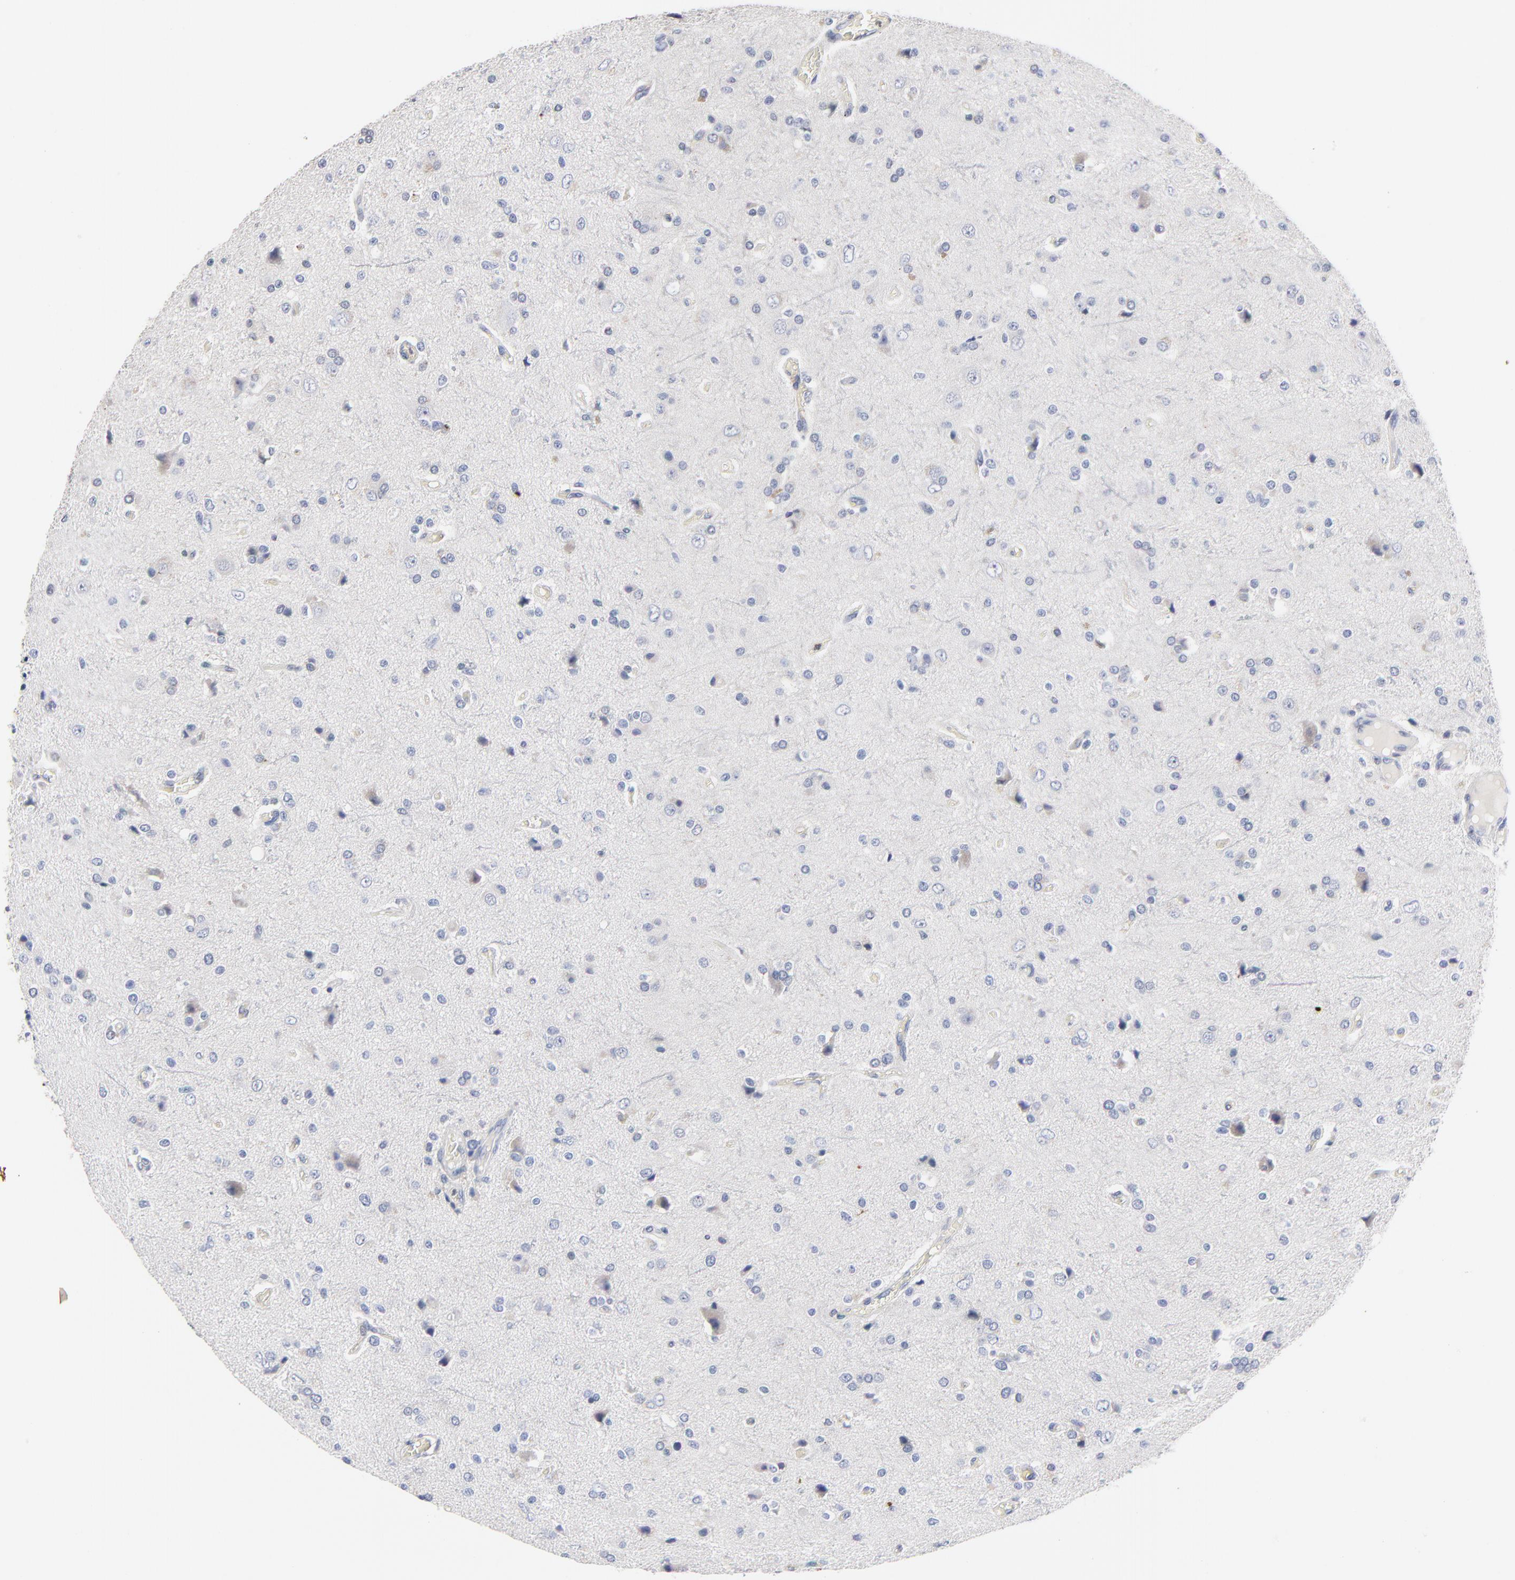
{"staining": {"intensity": "negative", "quantity": "none", "location": "none"}, "tissue": "glioma", "cell_type": "Tumor cells", "image_type": "cancer", "snomed": [{"axis": "morphology", "description": "Glioma, malignant, High grade"}, {"axis": "topography", "description": "Brain"}], "caption": "A micrograph of human high-grade glioma (malignant) is negative for staining in tumor cells.", "gene": "AADAC", "patient": {"sex": "male", "age": 47}}